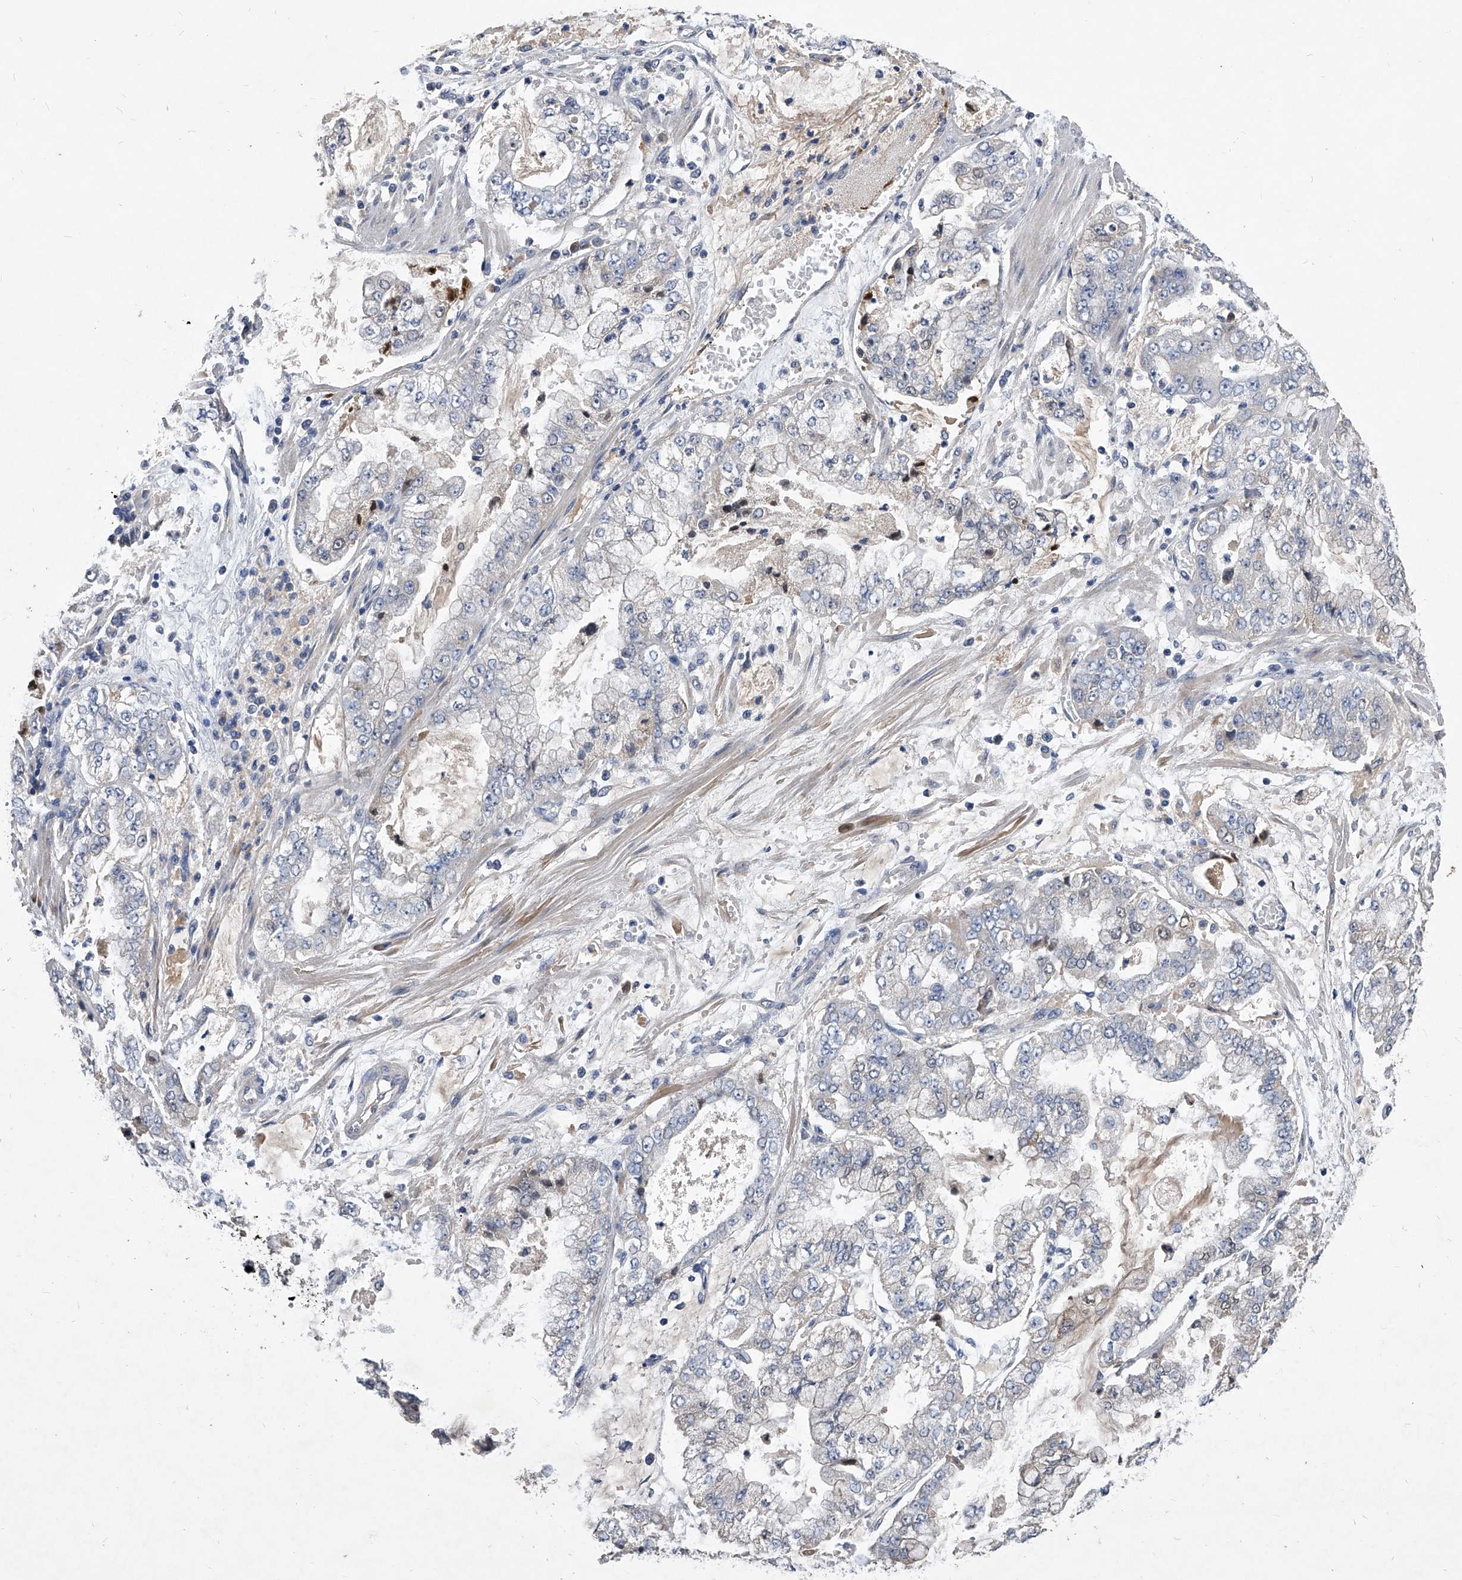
{"staining": {"intensity": "negative", "quantity": "none", "location": "none"}, "tissue": "stomach cancer", "cell_type": "Tumor cells", "image_type": "cancer", "snomed": [{"axis": "morphology", "description": "Adenocarcinoma, NOS"}, {"axis": "topography", "description": "Stomach"}], "caption": "Immunohistochemistry photomicrograph of neoplastic tissue: stomach adenocarcinoma stained with DAB (3,3'-diaminobenzidine) shows no significant protein expression in tumor cells.", "gene": "C5", "patient": {"sex": "male", "age": 76}}